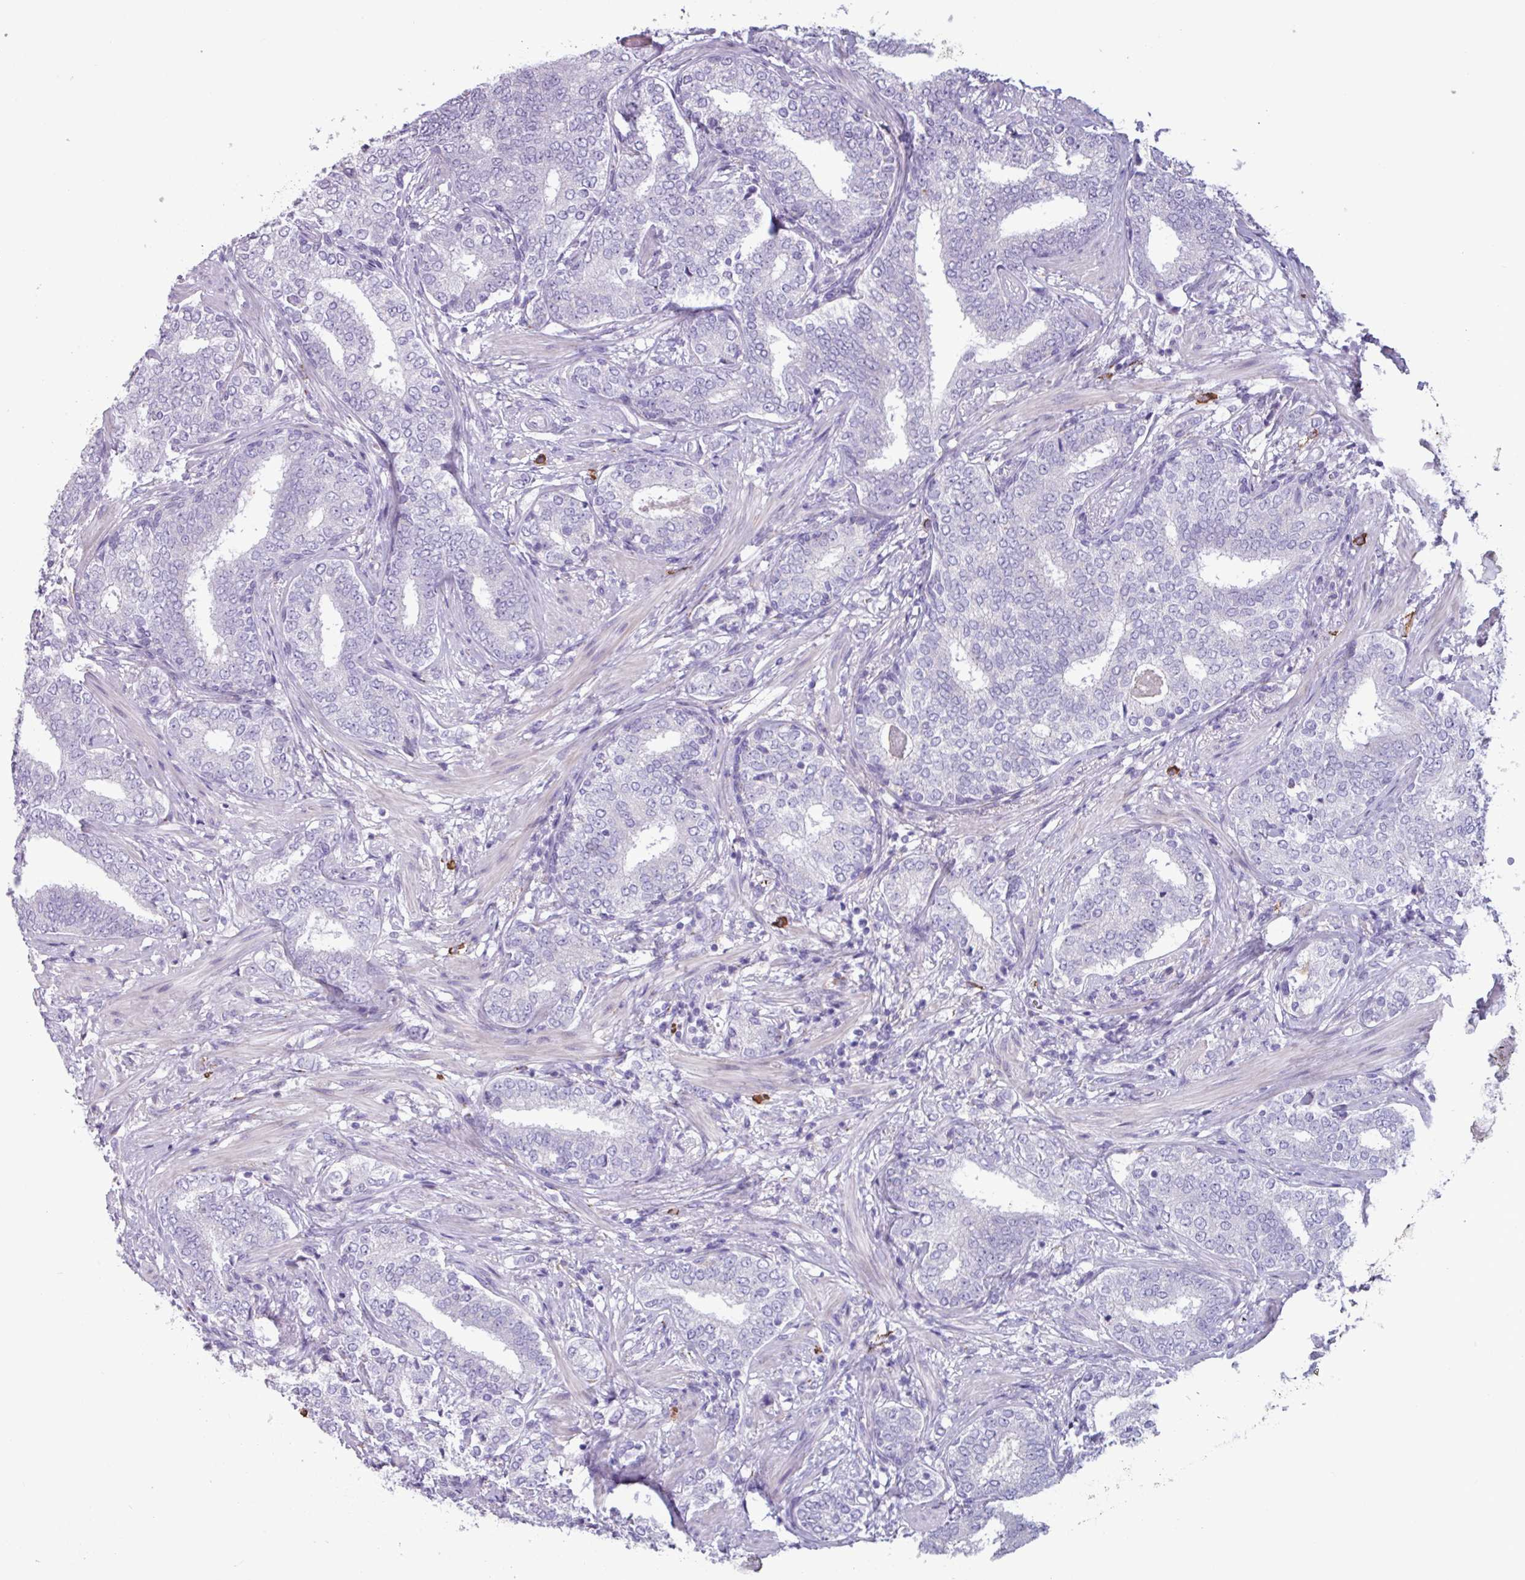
{"staining": {"intensity": "negative", "quantity": "none", "location": "none"}, "tissue": "prostate cancer", "cell_type": "Tumor cells", "image_type": "cancer", "snomed": [{"axis": "morphology", "description": "Adenocarcinoma, High grade"}, {"axis": "topography", "description": "Prostate"}], "caption": "DAB (3,3'-diaminobenzidine) immunohistochemical staining of prostate high-grade adenocarcinoma demonstrates no significant positivity in tumor cells.", "gene": "ADGRE1", "patient": {"sex": "male", "age": 72}}